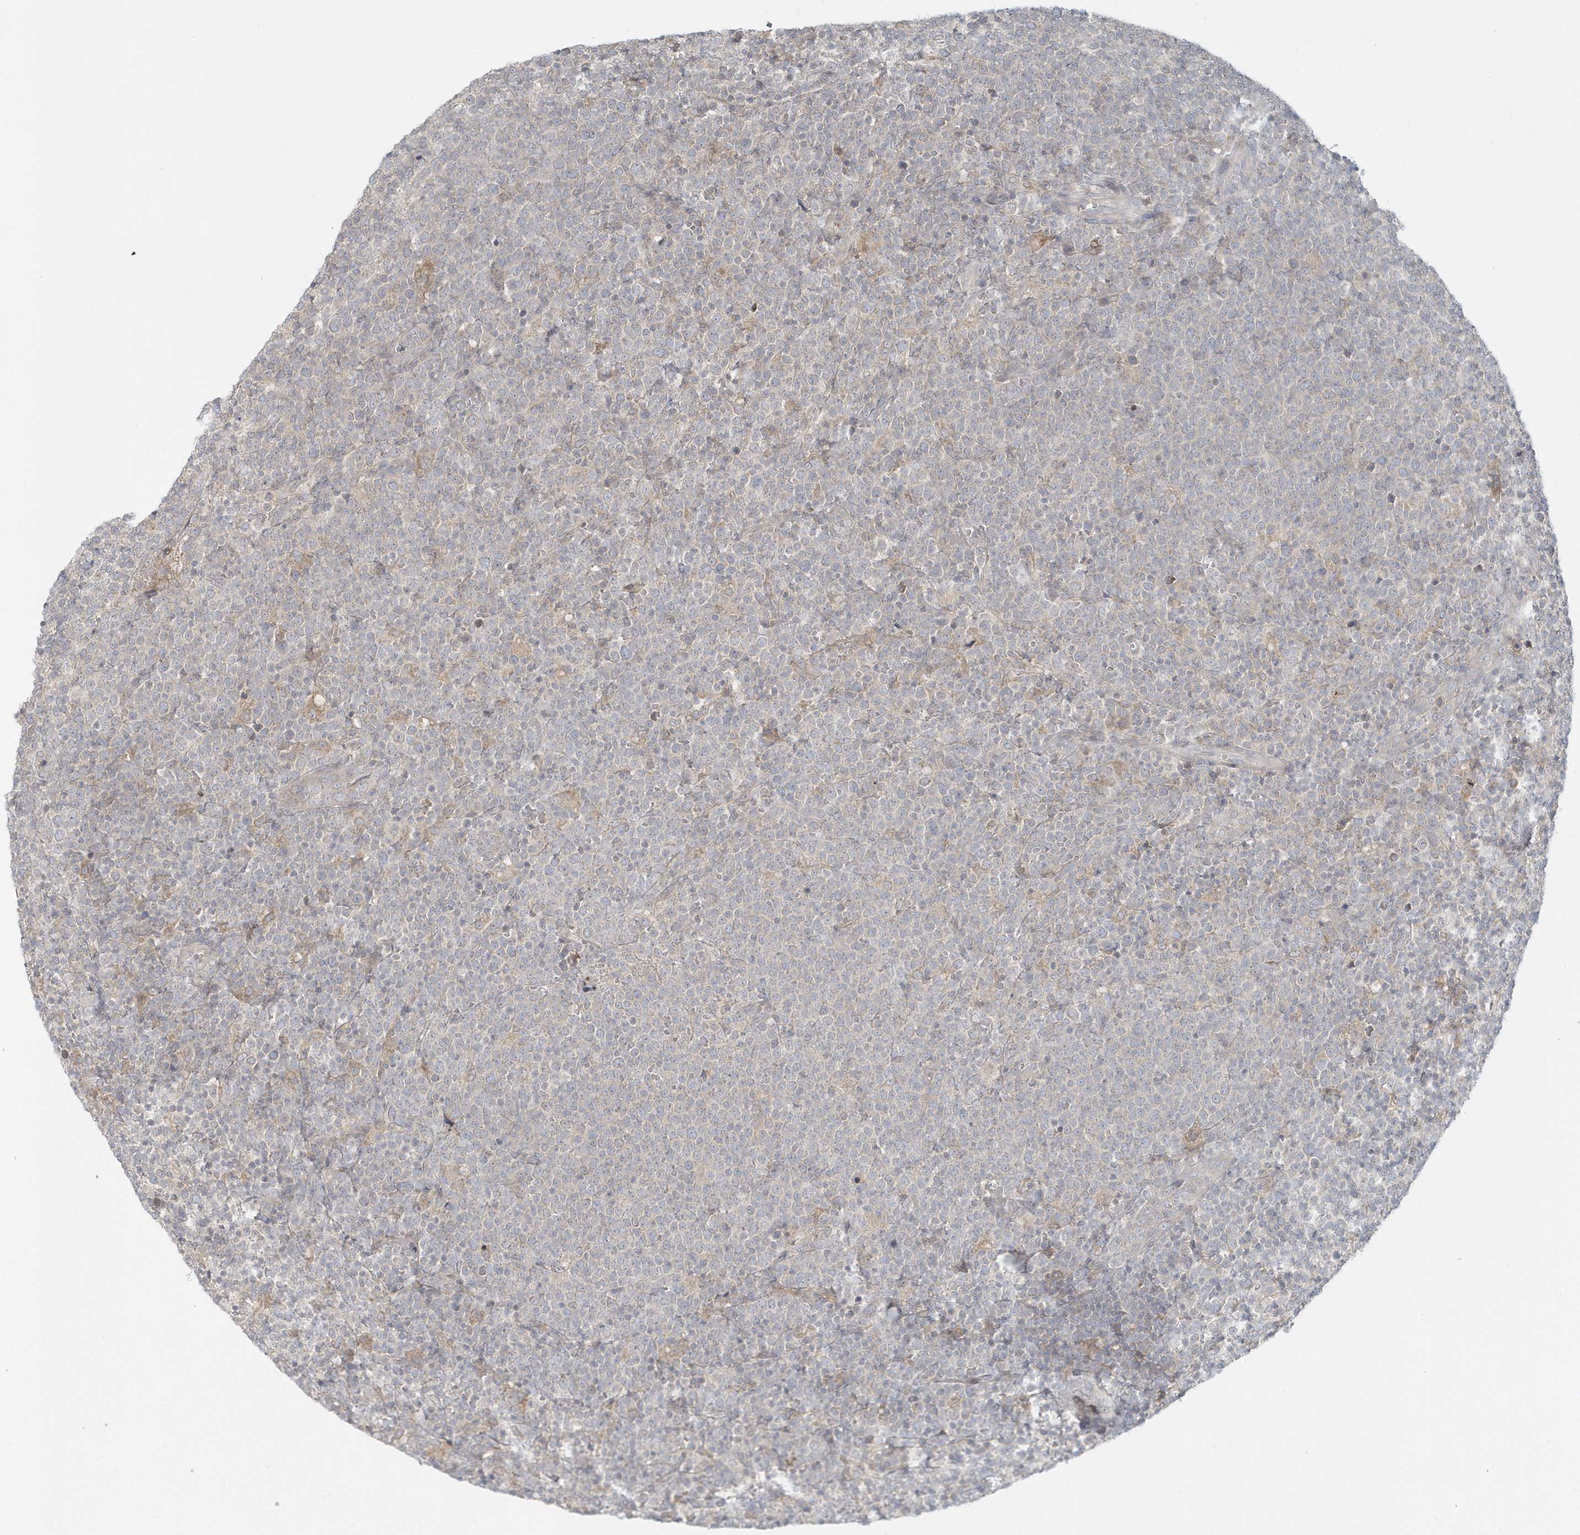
{"staining": {"intensity": "negative", "quantity": "none", "location": "none"}, "tissue": "lymphoma", "cell_type": "Tumor cells", "image_type": "cancer", "snomed": [{"axis": "morphology", "description": "Malignant lymphoma, non-Hodgkin's type, High grade"}, {"axis": "topography", "description": "Lymph node"}], "caption": "Histopathology image shows no protein positivity in tumor cells of high-grade malignant lymphoma, non-Hodgkin's type tissue.", "gene": "BLTP3A", "patient": {"sex": "male", "age": 61}}